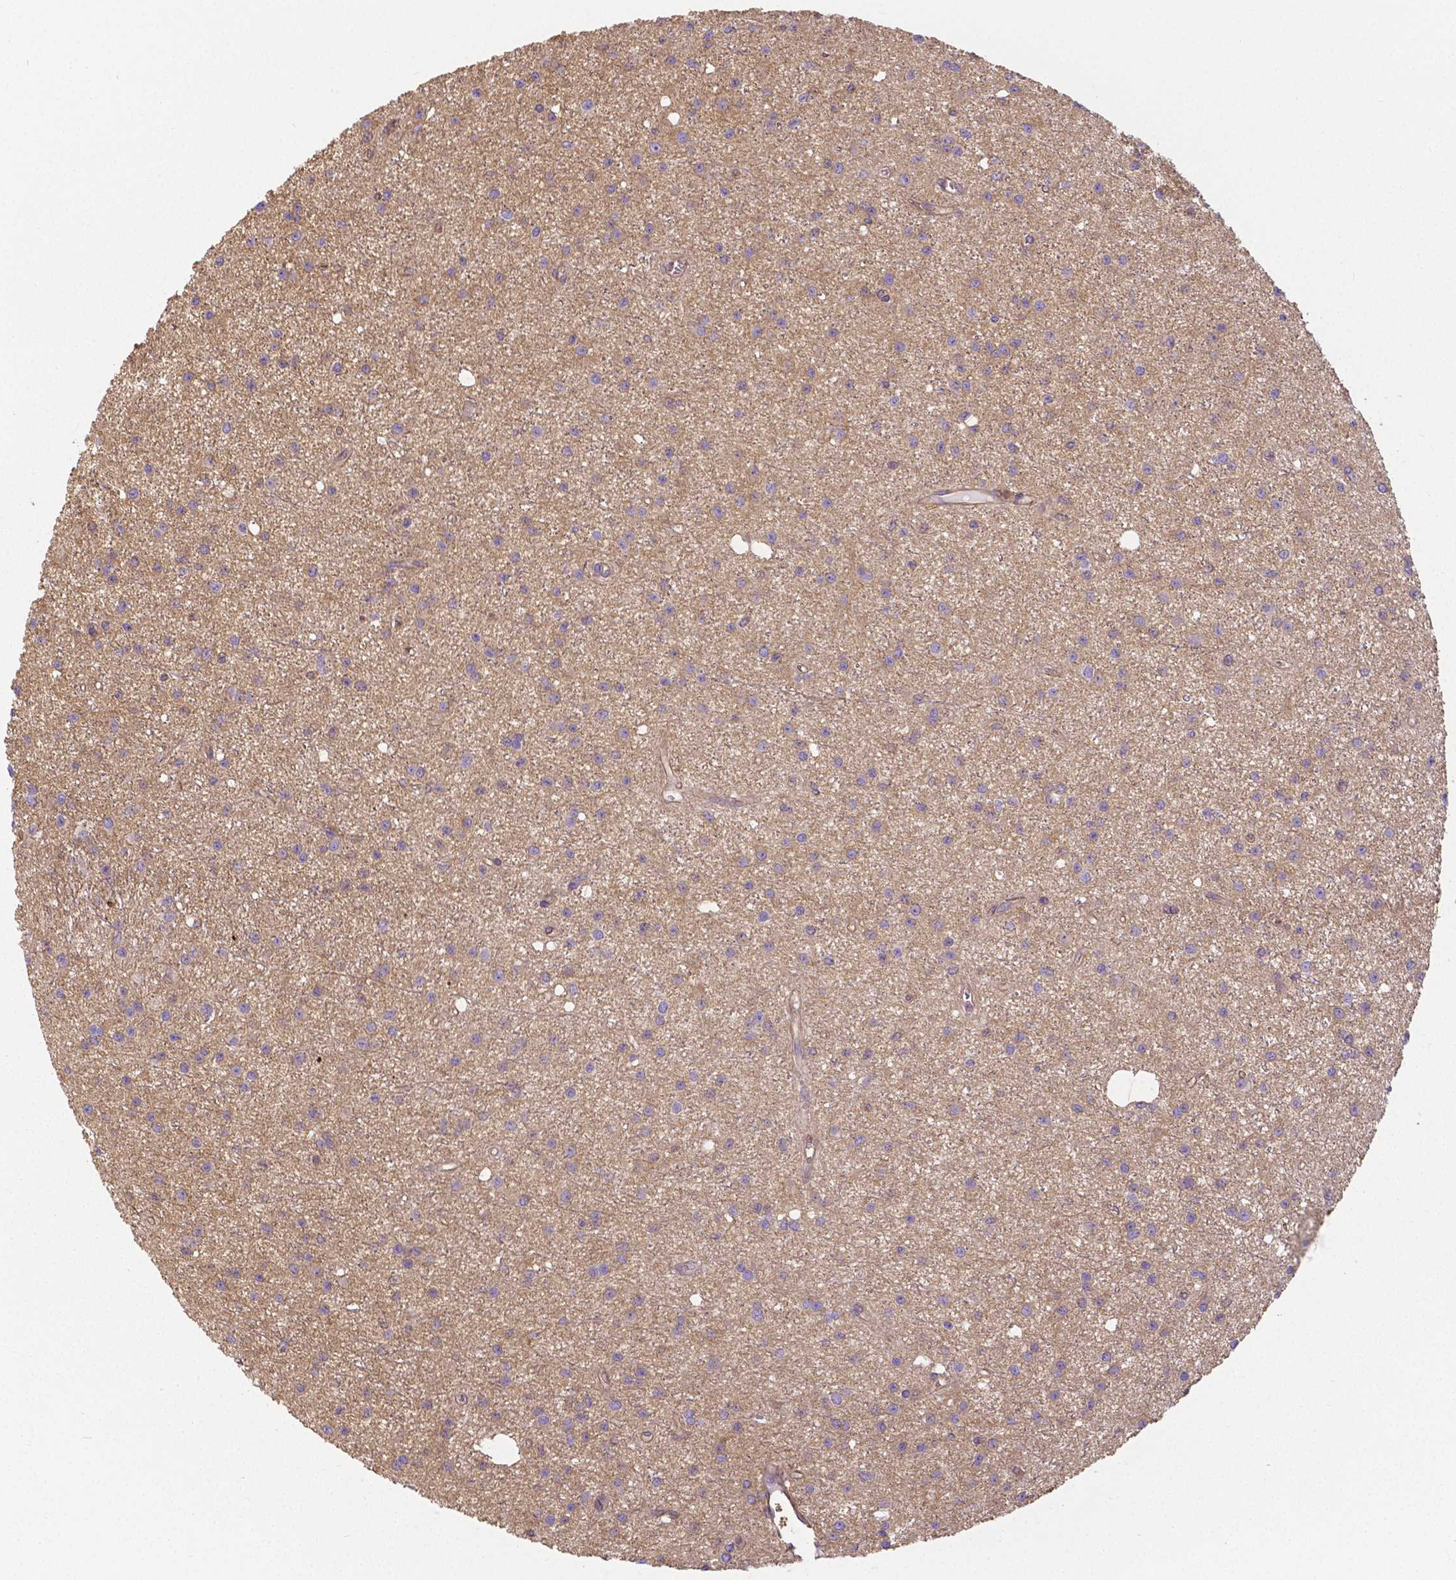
{"staining": {"intensity": "negative", "quantity": "none", "location": "none"}, "tissue": "glioma", "cell_type": "Tumor cells", "image_type": "cancer", "snomed": [{"axis": "morphology", "description": "Glioma, malignant, Low grade"}, {"axis": "topography", "description": "Brain"}], "caption": "This is an immunohistochemistry (IHC) micrograph of human malignant low-grade glioma. There is no positivity in tumor cells.", "gene": "CRMP1", "patient": {"sex": "male", "age": 27}}